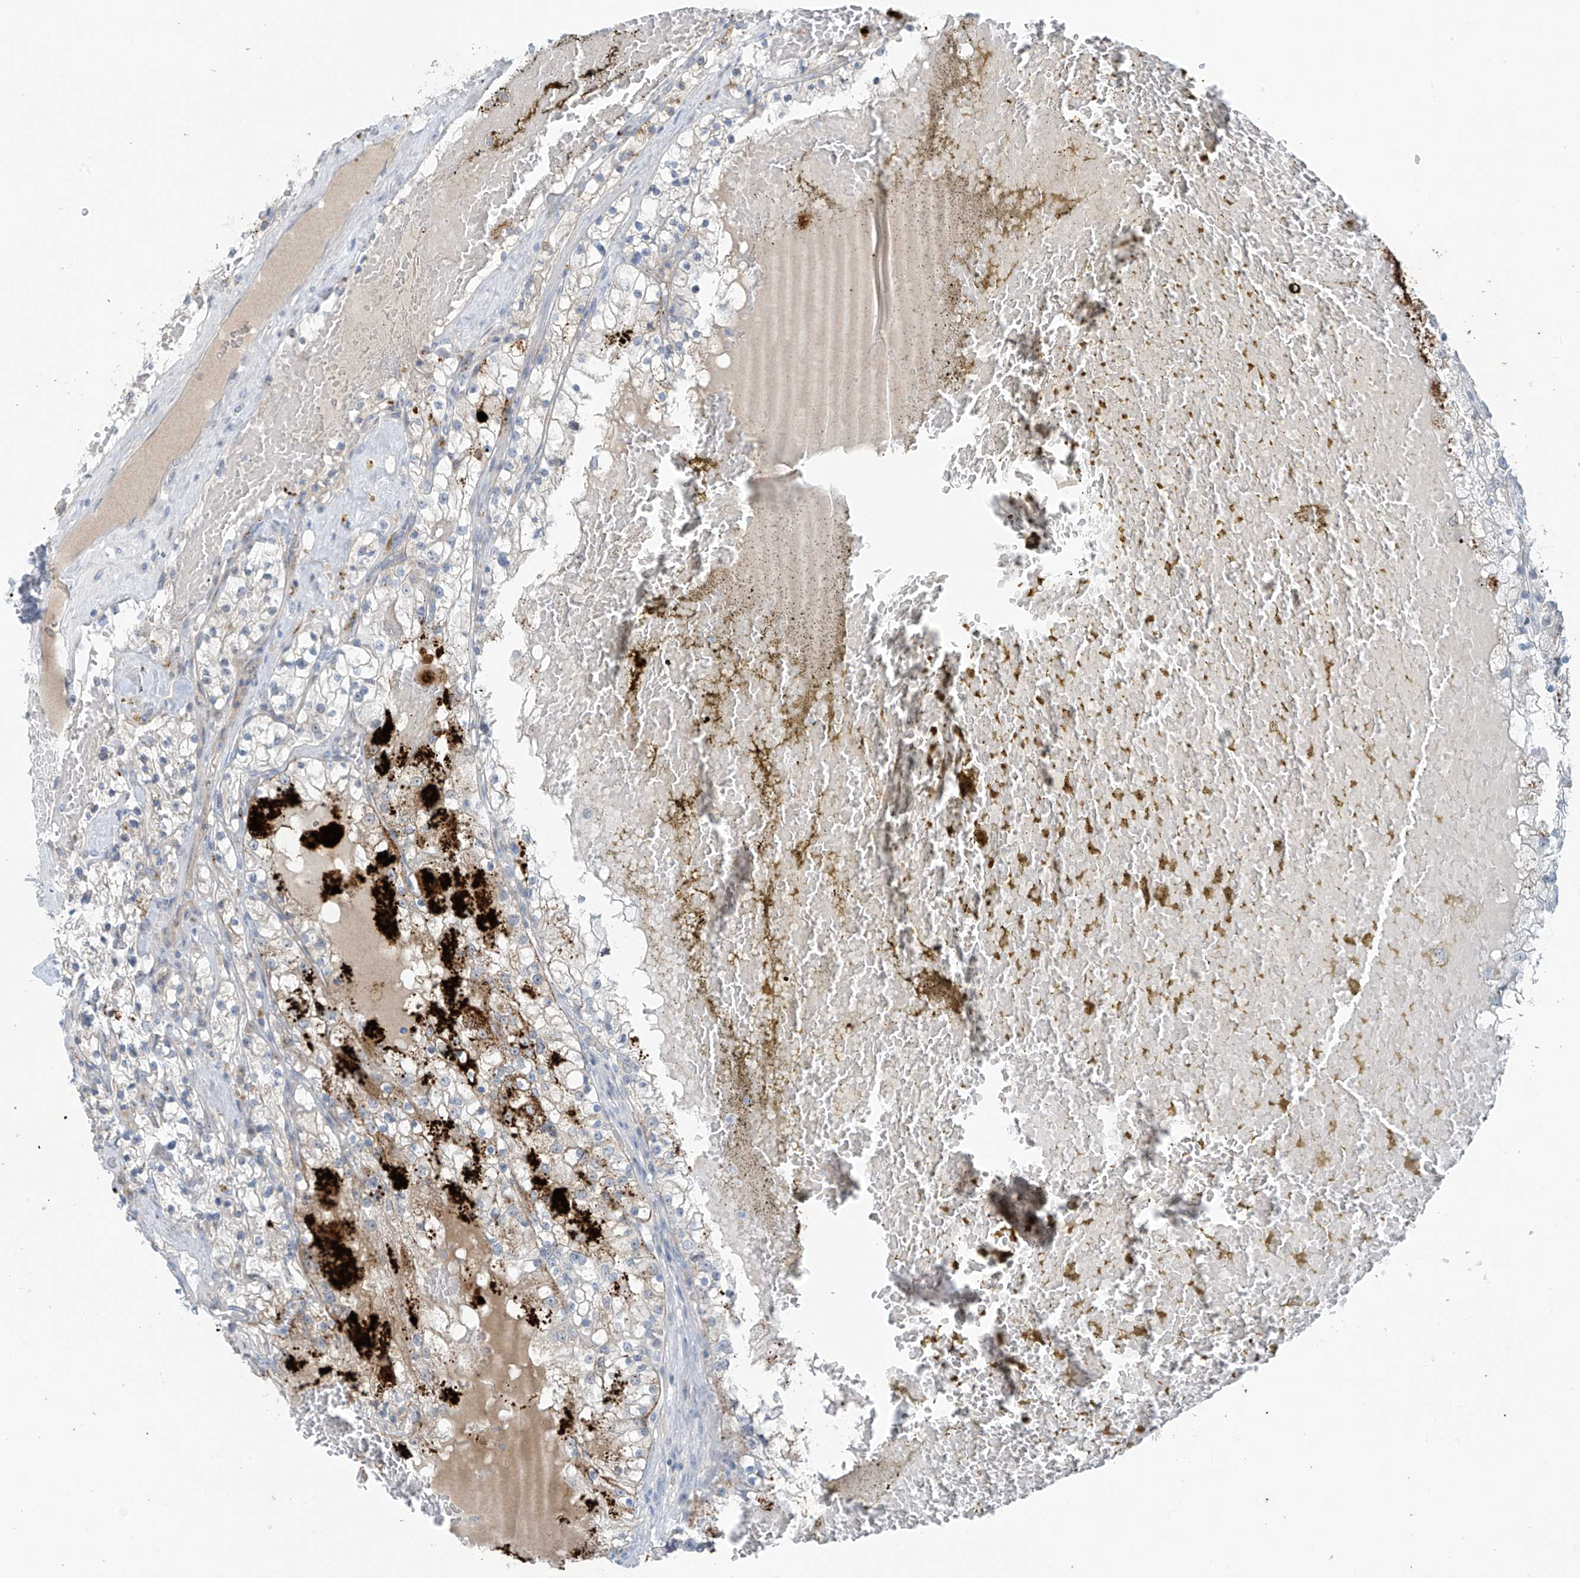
{"staining": {"intensity": "strong", "quantity": "<25%", "location": "cytoplasmic/membranous"}, "tissue": "renal cancer", "cell_type": "Tumor cells", "image_type": "cancer", "snomed": [{"axis": "morphology", "description": "Normal tissue, NOS"}, {"axis": "morphology", "description": "Adenocarcinoma, NOS"}, {"axis": "topography", "description": "Kidney"}], "caption": "Strong cytoplasmic/membranous protein staining is appreciated in about <25% of tumor cells in renal adenocarcinoma.", "gene": "ZNF793", "patient": {"sex": "male", "age": 68}}